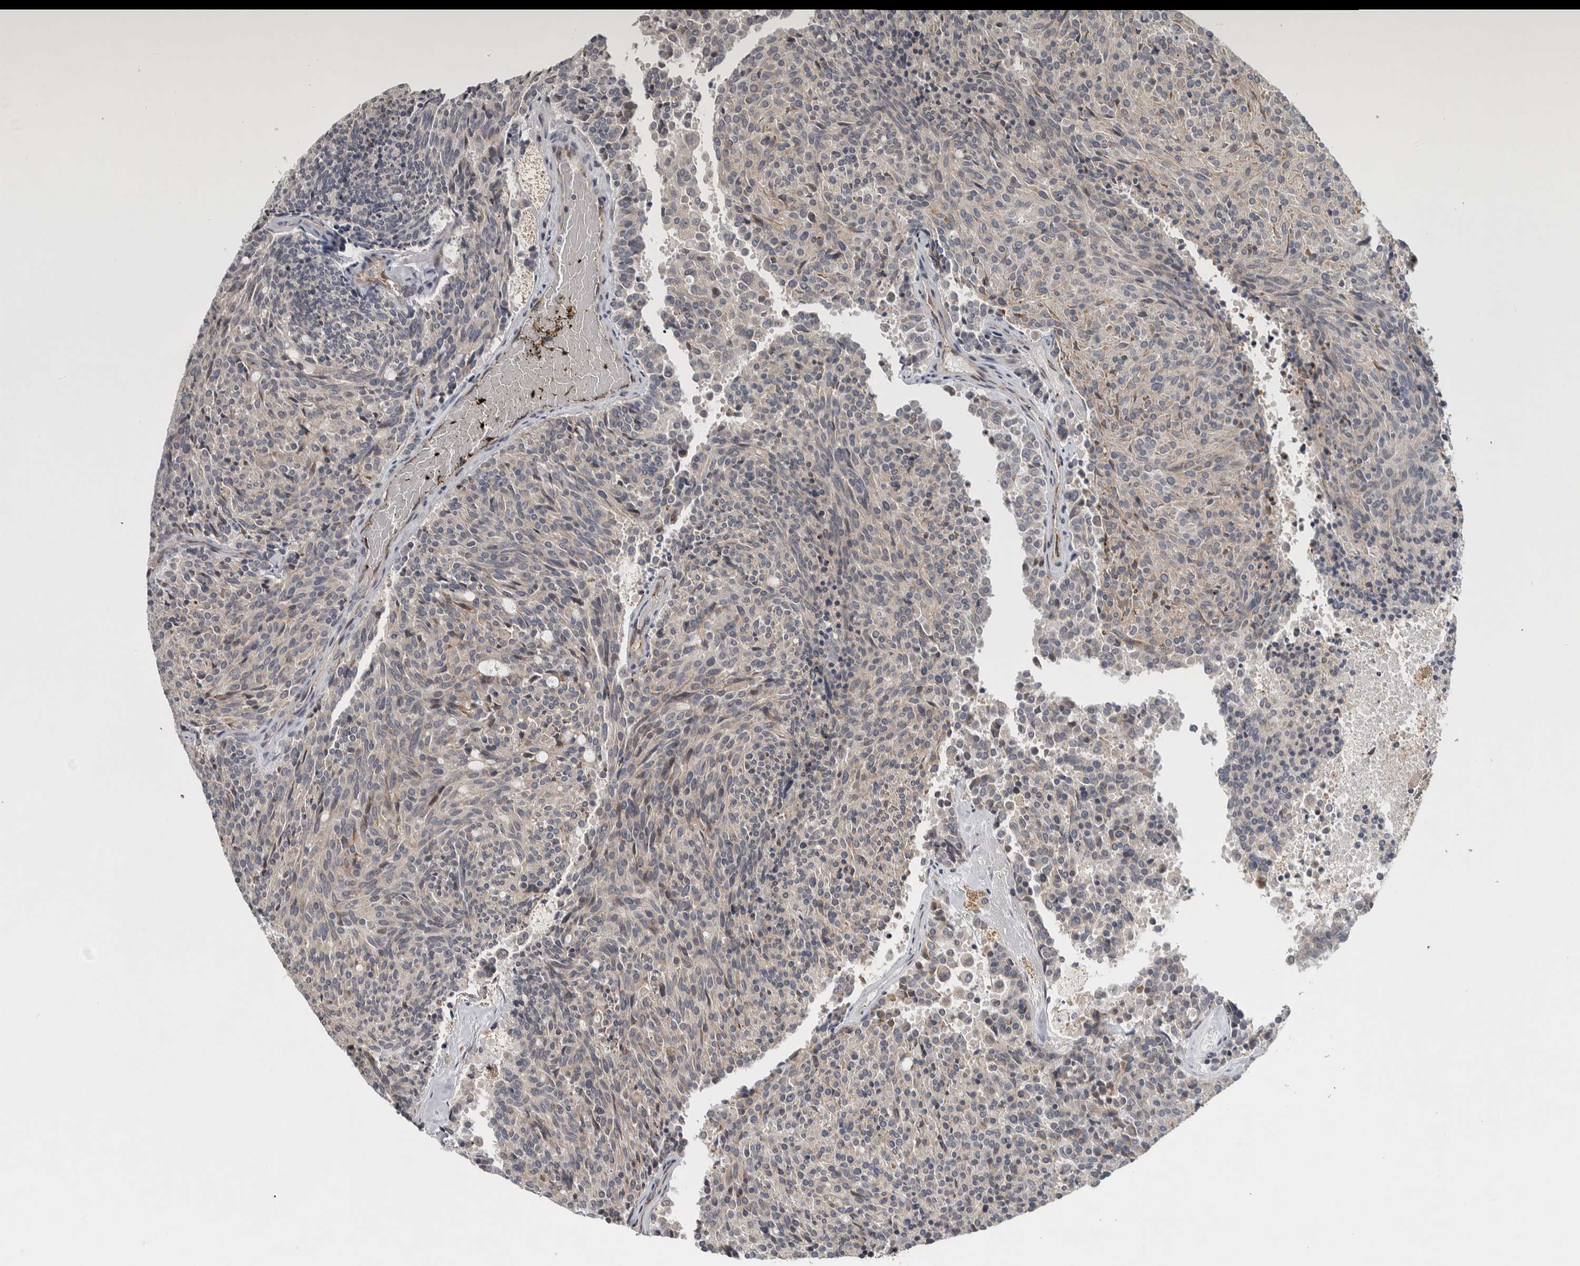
{"staining": {"intensity": "negative", "quantity": "none", "location": "none"}, "tissue": "carcinoid", "cell_type": "Tumor cells", "image_type": "cancer", "snomed": [{"axis": "morphology", "description": "Carcinoid, malignant, NOS"}, {"axis": "topography", "description": "Pancreas"}], "caption": "Malignant carcinoid was stained to show a protein in brown. There is no significant staining in tumor cells.", "gene": "ADPRM", "patient": {"sex": "female", "age": 54}}